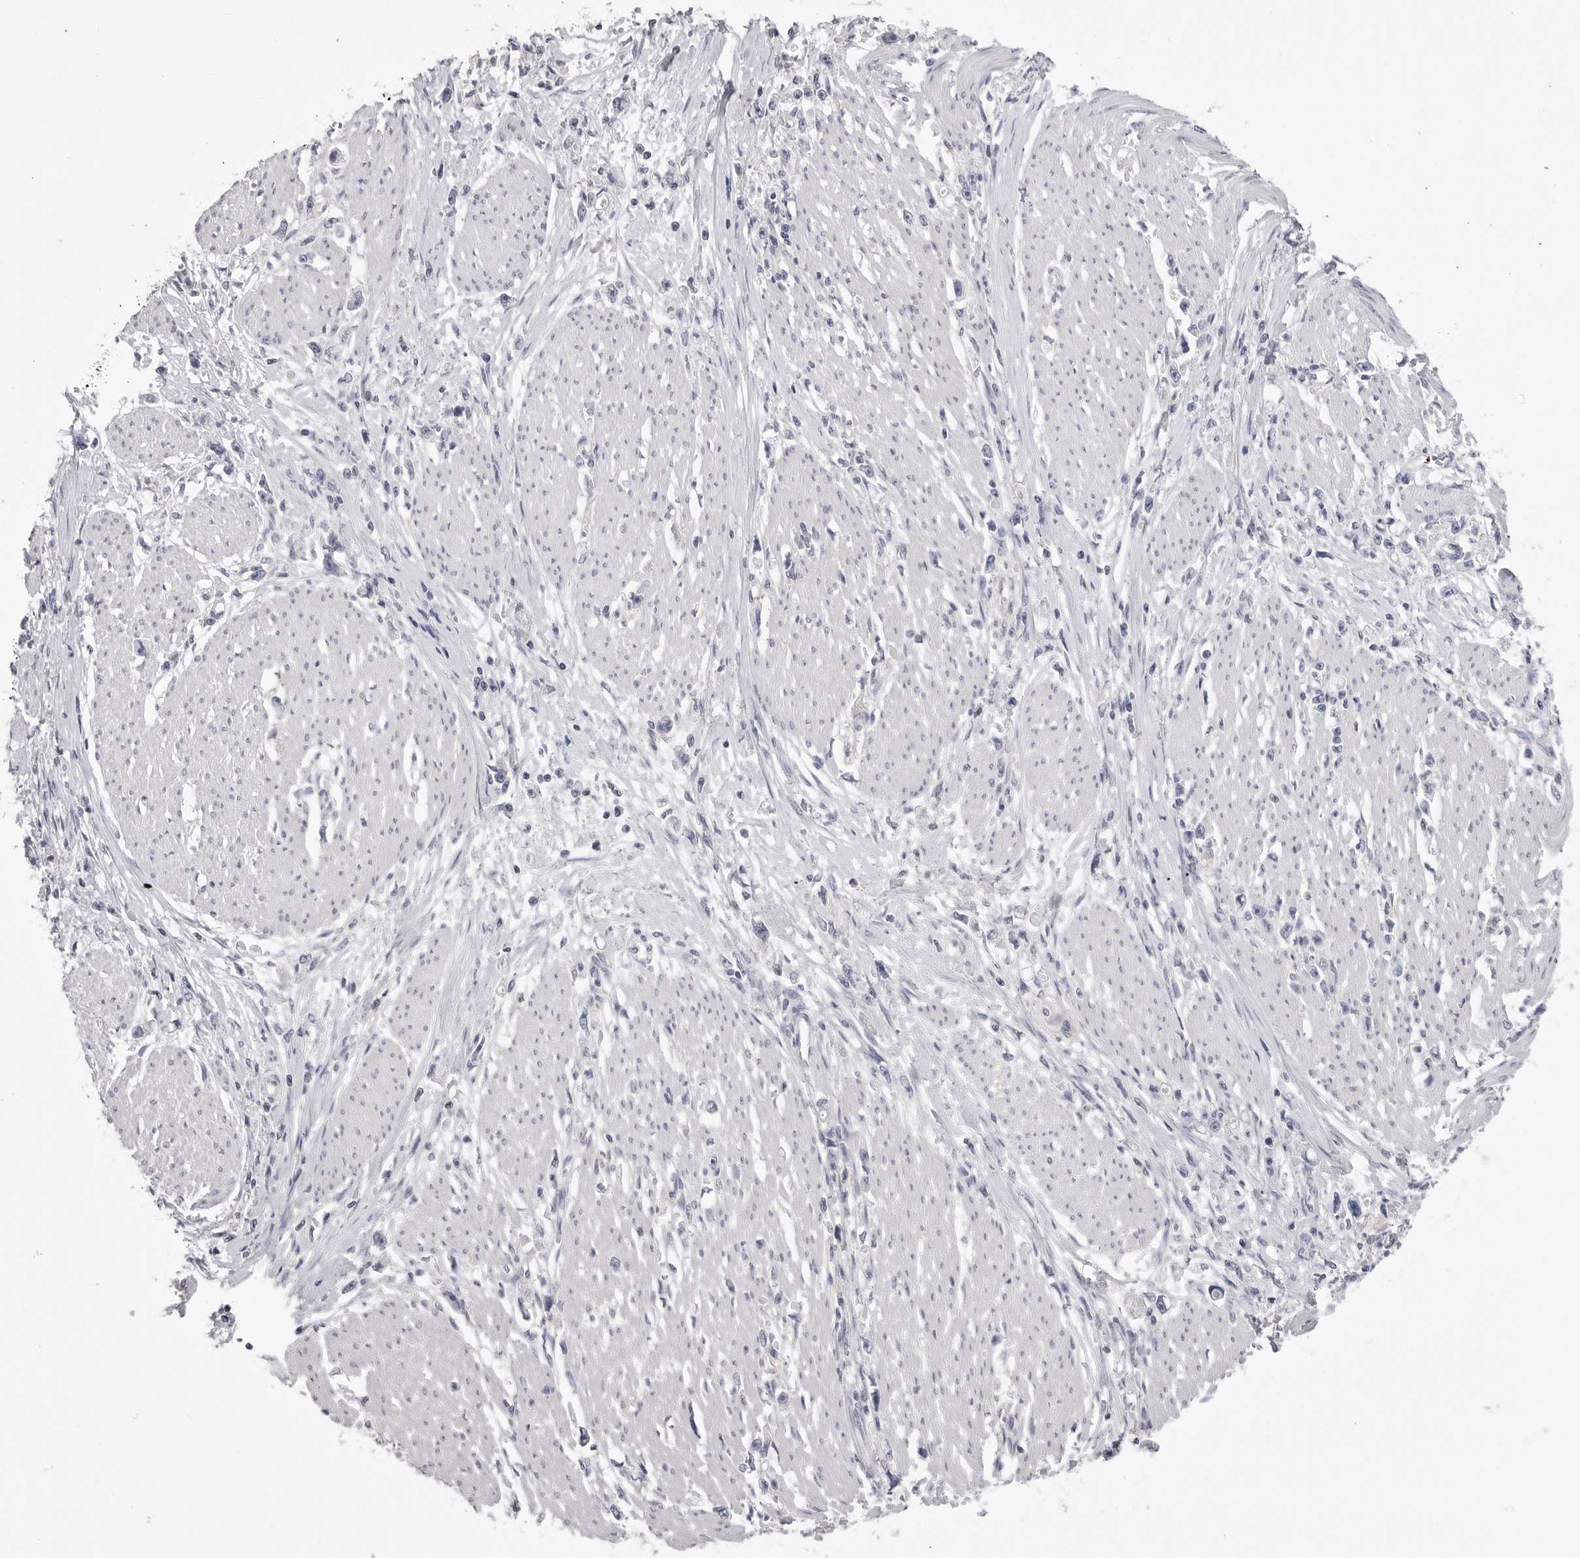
{"staining": {"intensity": "negative", "quantity": "none", "location": "none"}, "tissue": "stomach cancer", "cell_type": "Tumor cells", "image_type": "cancer", "snomed": [{"axis": "morphology", "description": "Adenocarcinoma, NOS"}, {"axis": "topography", "description": "Stomach"}], "caption": "Immunohistochemical staining of stomach cancer (adenocarcinoma) exhibits no significant expression in tumor cells.", "gene": "DLGAP3", "patient": {"sex": "female", "age": 59}}